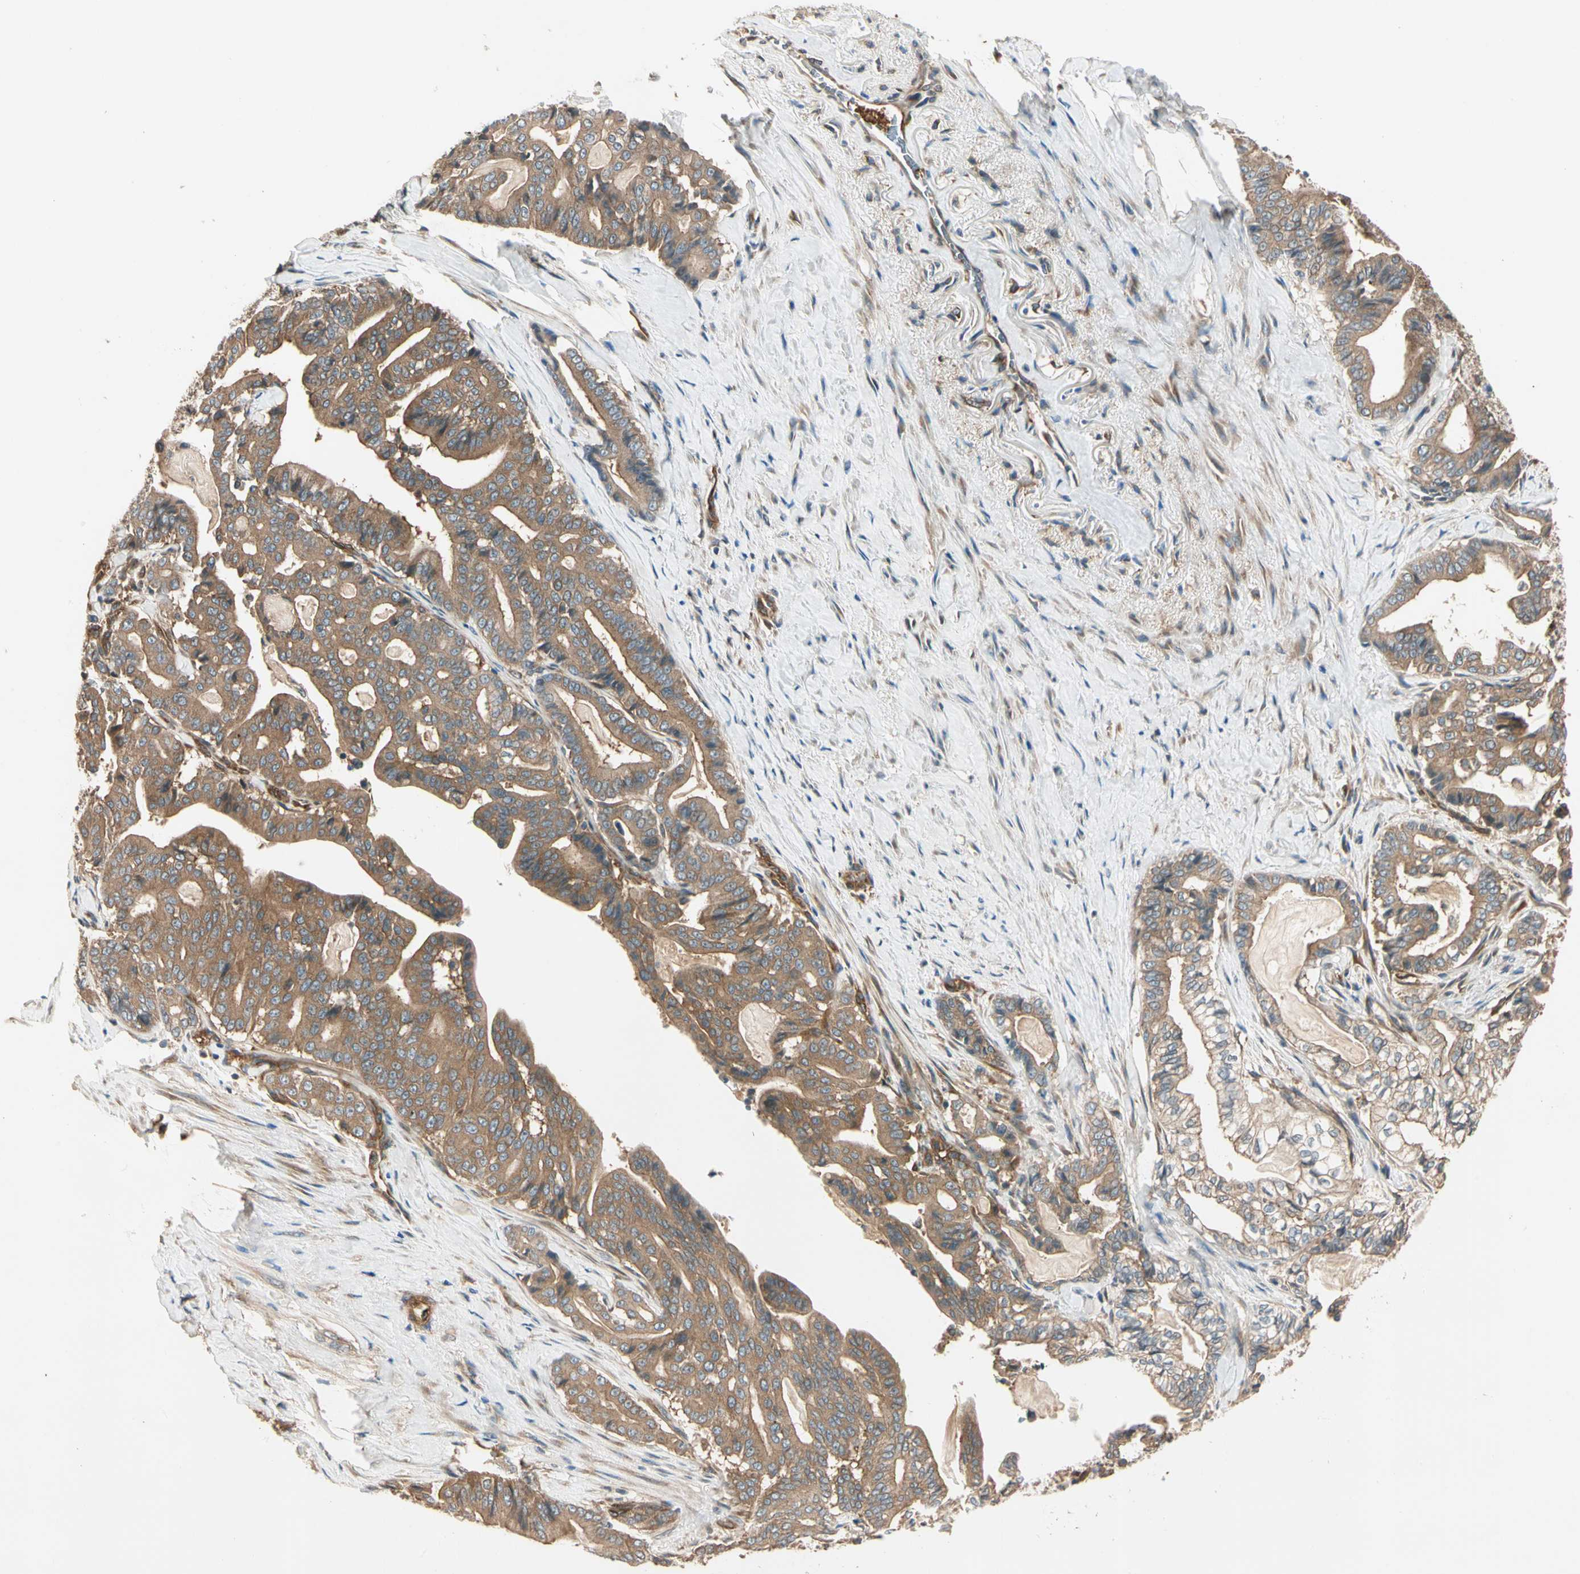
{"staining": {"intensity": "moderate", "quantity": ">75%", "location": "cytoplasmic/membranous"}, "tissue": "pancreatic cancer", "cell_type": "Tumor cells", "image_type": "cancer", "snomed": [{"axis": "morphology", "description": "Adenocarcinoma, NOS"}, {"axis": "topography", "description": "Pancreas"}], "caption": "Immunohistochemical staining of pancreatic cancer (adenocarcinoma) displays moderate cytoplasmic/membranous protein expression in about >75% of tumor cells.", "gene": "ROCK2", "patient": {"sex": "male", "age": 63}}